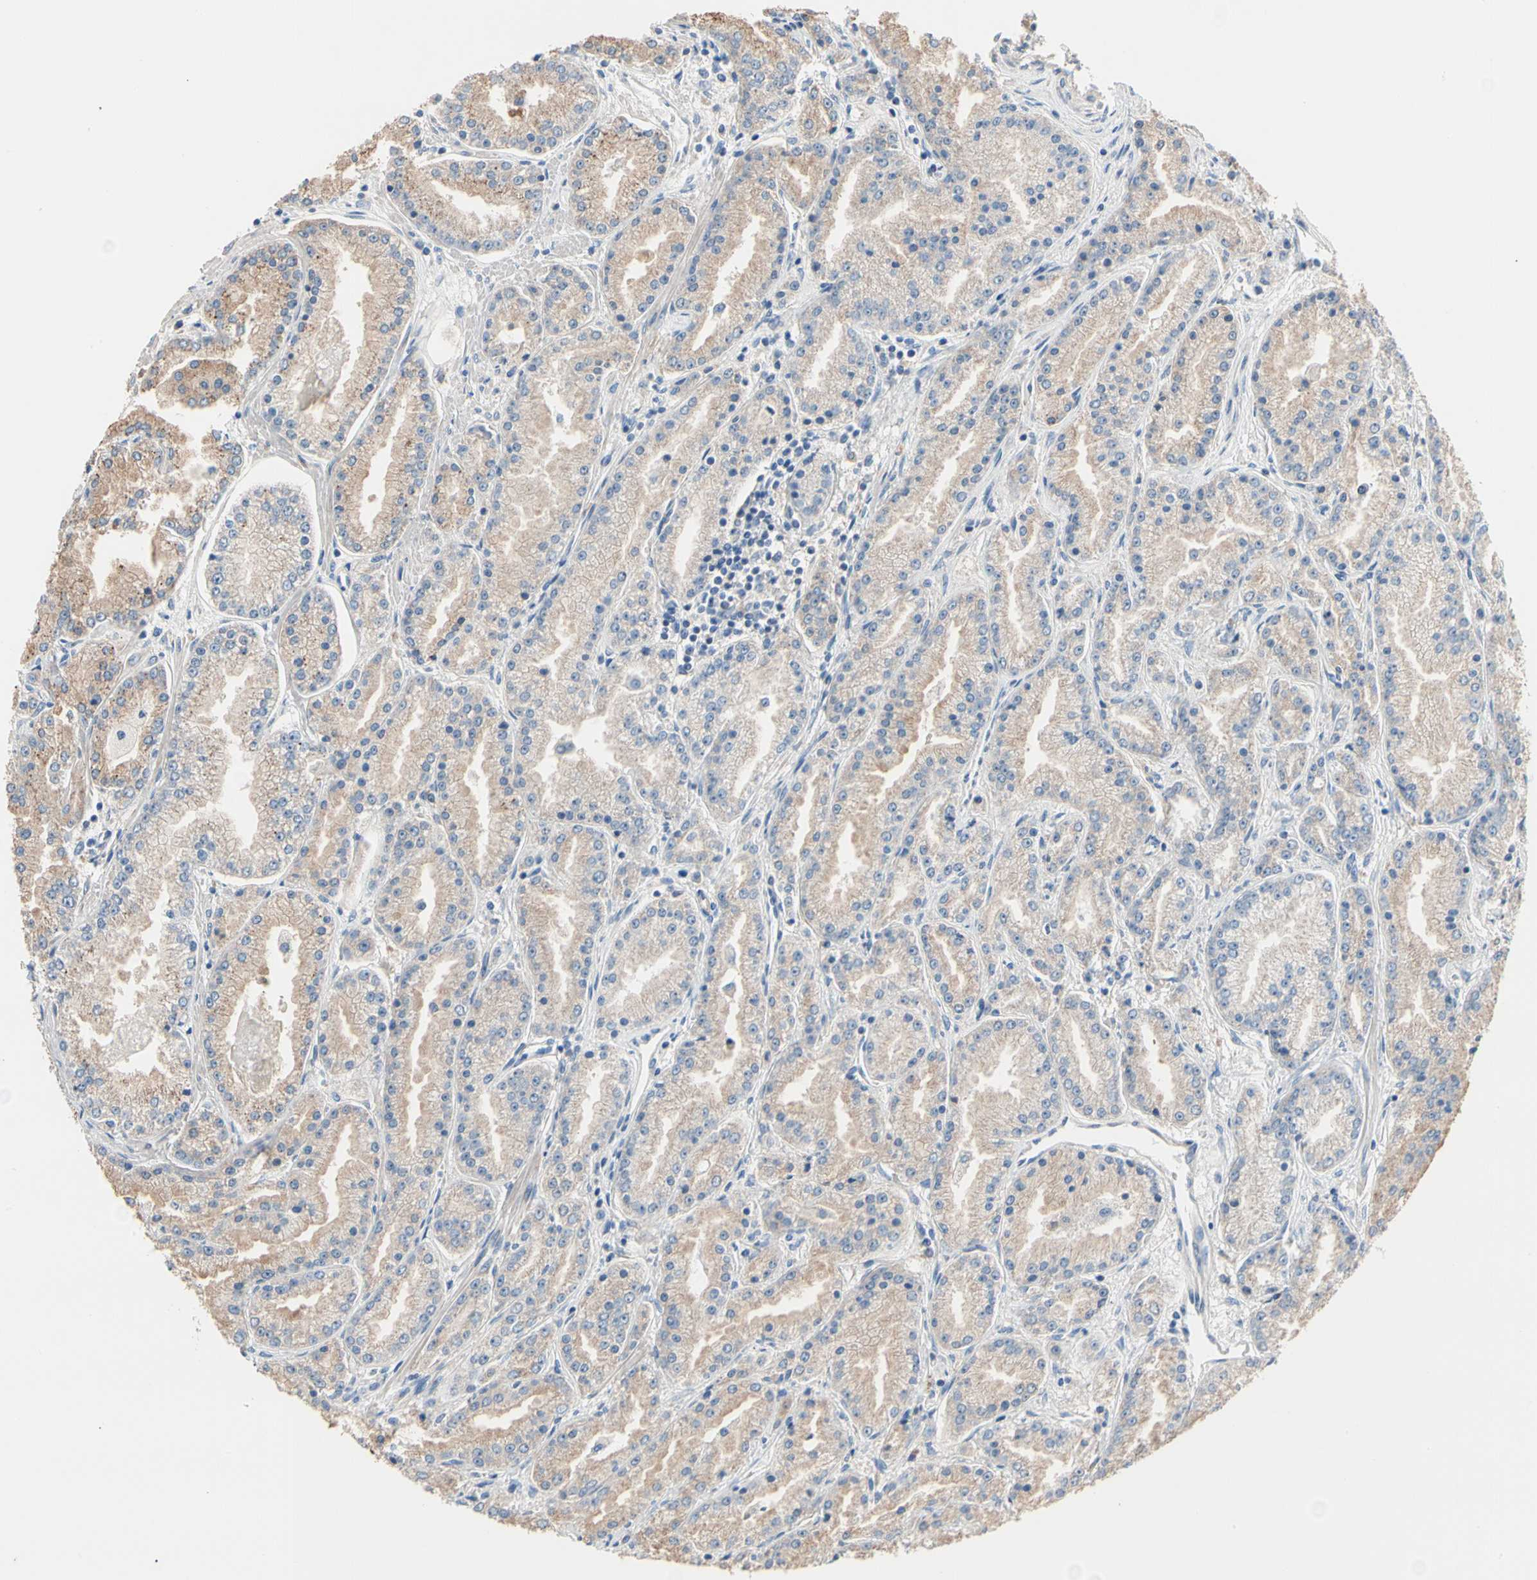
{"staining": {"intensity": "weak", "quantity": ">75%", "location": "cytoplasmic/membranous"}, "tissue": "prostate cancer", "cell_type": "Tumor cells", "image_type": "cancer", "snomed": [{"axis": "morphology", "description": "Adenocarcinoma, High grade"}, {"axis": "topography", "description": "Prostate"}], "caption": "Immunohistochemistry staining of prostate cancer, which shows low levels of weak cytoplasmic/membranous expression in about >75% of tumor cells indicating weak cytoplasmic/membranous protein positivity. The staining was performed using DAB (brown) for protein detection and nuclei were counterstained in hematoxylin (blue).", "gene": "BBOX1", "patient": {"sex": "male", "age": 61}}